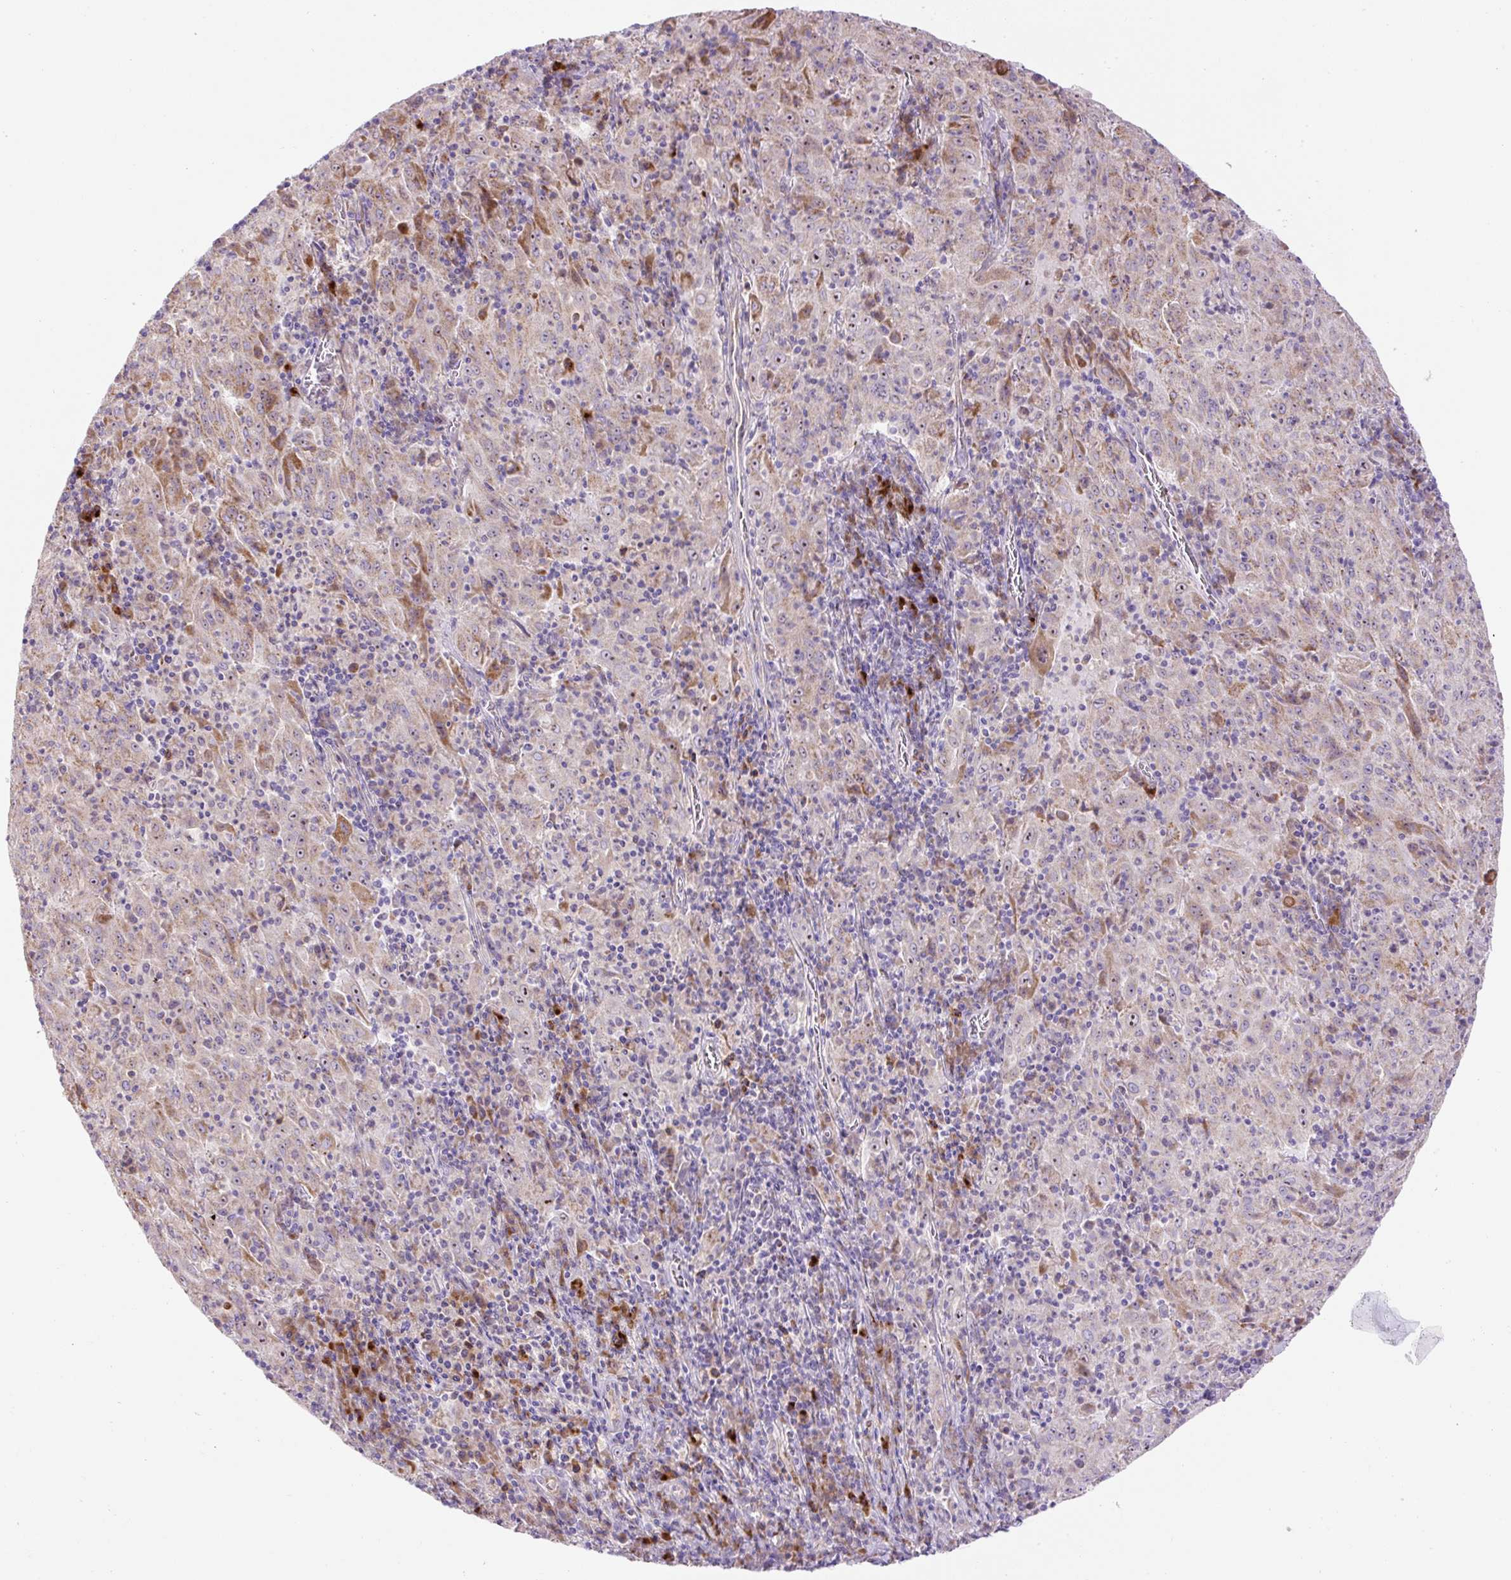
{"staining": {"intensity": "moderate", "quantity": "<25%", "location": "cytoplasmic/membranous"}, "tissue": "pancreatic cancer", "cell_type": "Tumor cells", "image_type": "cancer", "snomed": [{"axis": "morphology", "description": "Adenocarcinoma, NOS"}, {"axis": "topography", "description": "Pancreas"}], "caption": "A high-resolution histopathology image shows immunohistochemistry (IHC) staining of pancreatic cancer (adenocarcinoma), which shows moderate cytoplasmic/membranous staining in about <25% of tumor cells. (DAB IHC with brightfield microscopy, high magnification).", "gene": "ZNF596", "patient": {"sex": "male", "age": 63}}